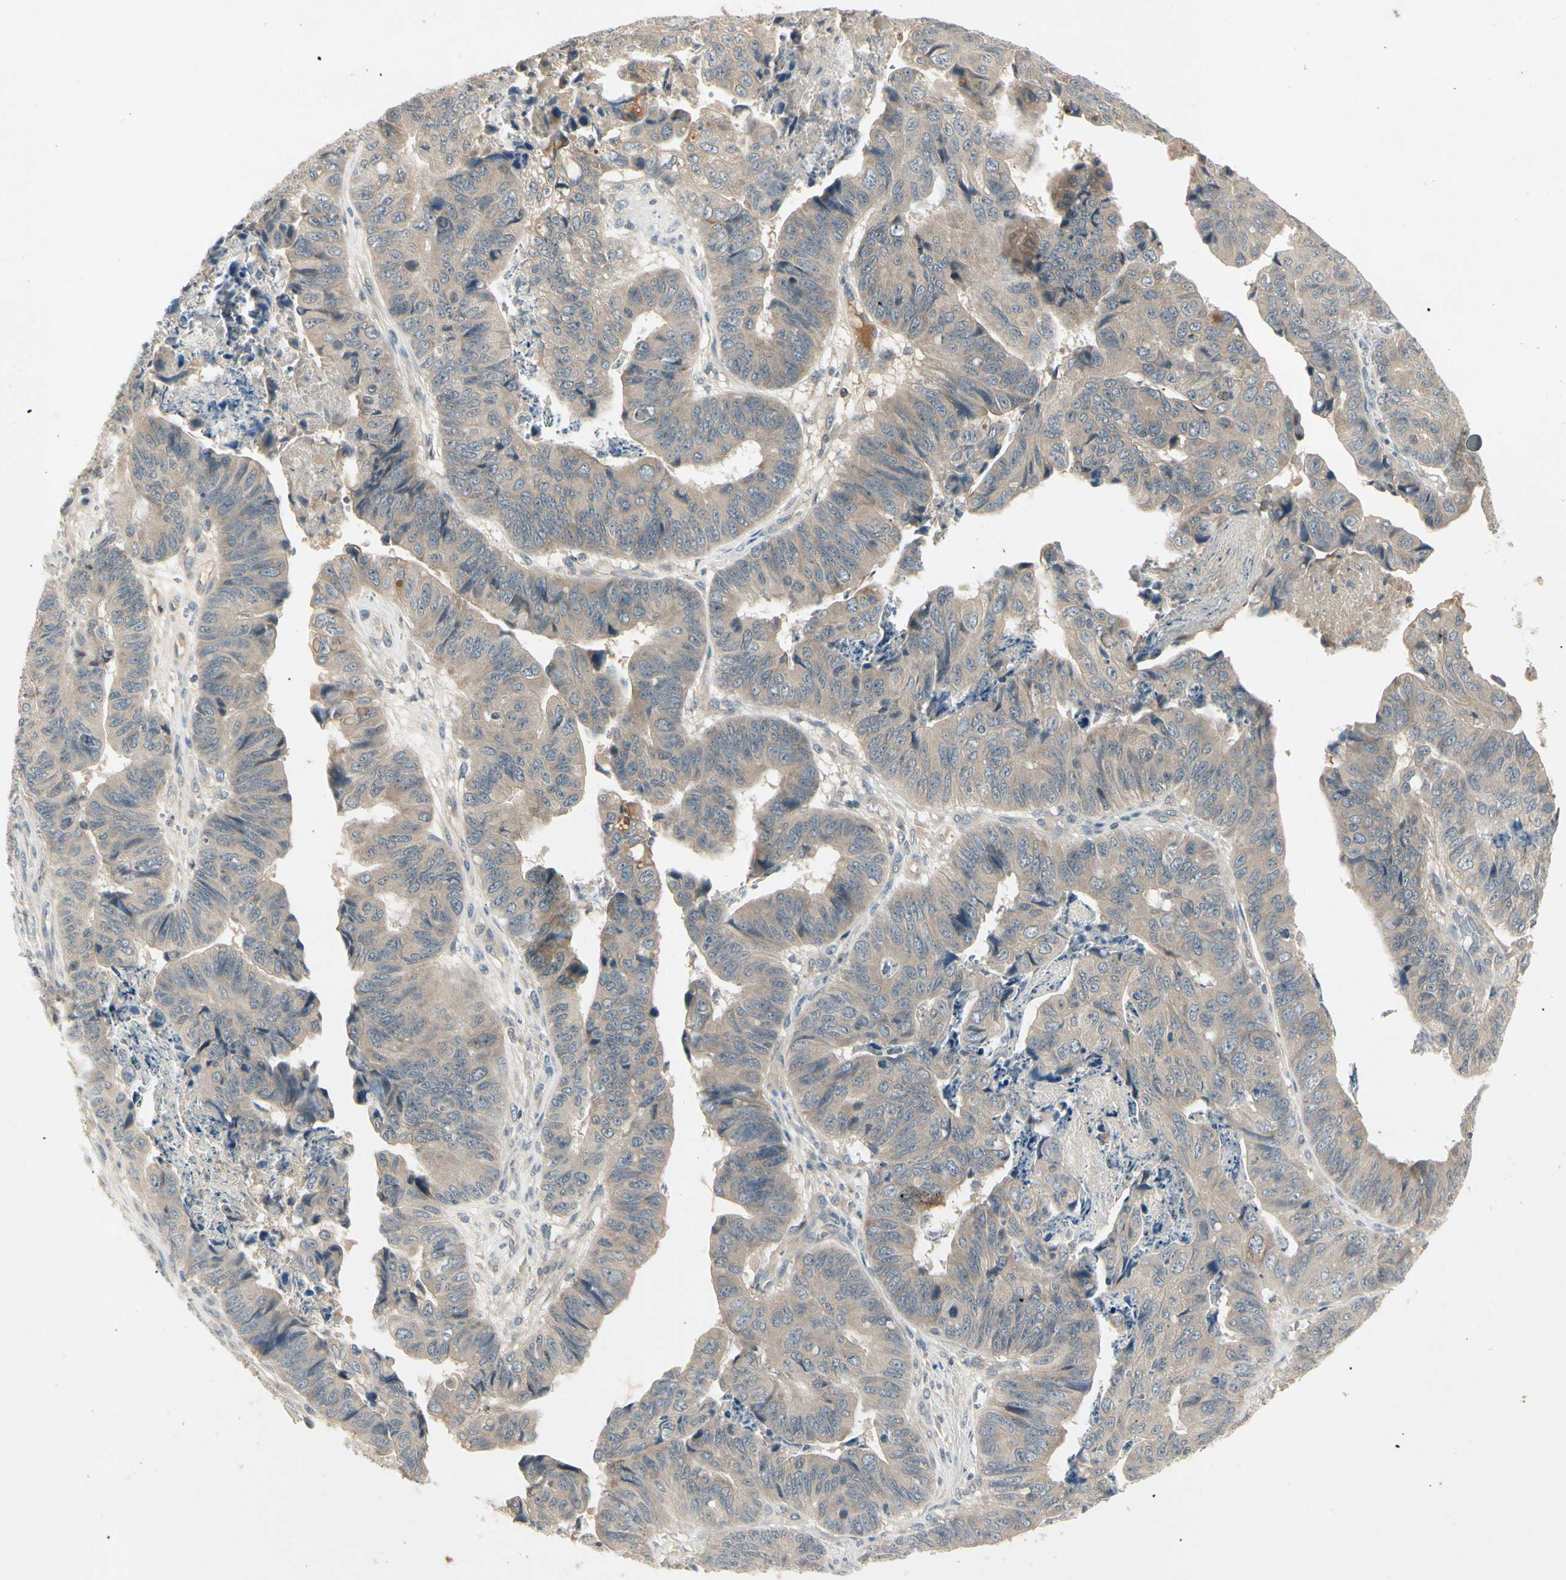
{"staining": {"intensity": "weak", "quantity": ">75%", "location": "cytoplasmic/membranous"}, "tissue": "stomach cancer", "cell_type": "Tumor cells", "image_type": "cancer", "snomed": [{"axis": "morphology", "description": "Adenocarcinoma, NOS"}, {"axis": "topography", "description": "Stomach, lower"}], "caption": "High-power microscopy captured an immunohistochemistry image of stomach cancer (adenocarcinoma), revealing weak cytoplasmic/membranous positivity in about >75% of tumor cells. (Brightfield microscopy of DAB IHC at high magnification).", "gene": "CCL4", "patient": {"sex": "male", "age": 77}}